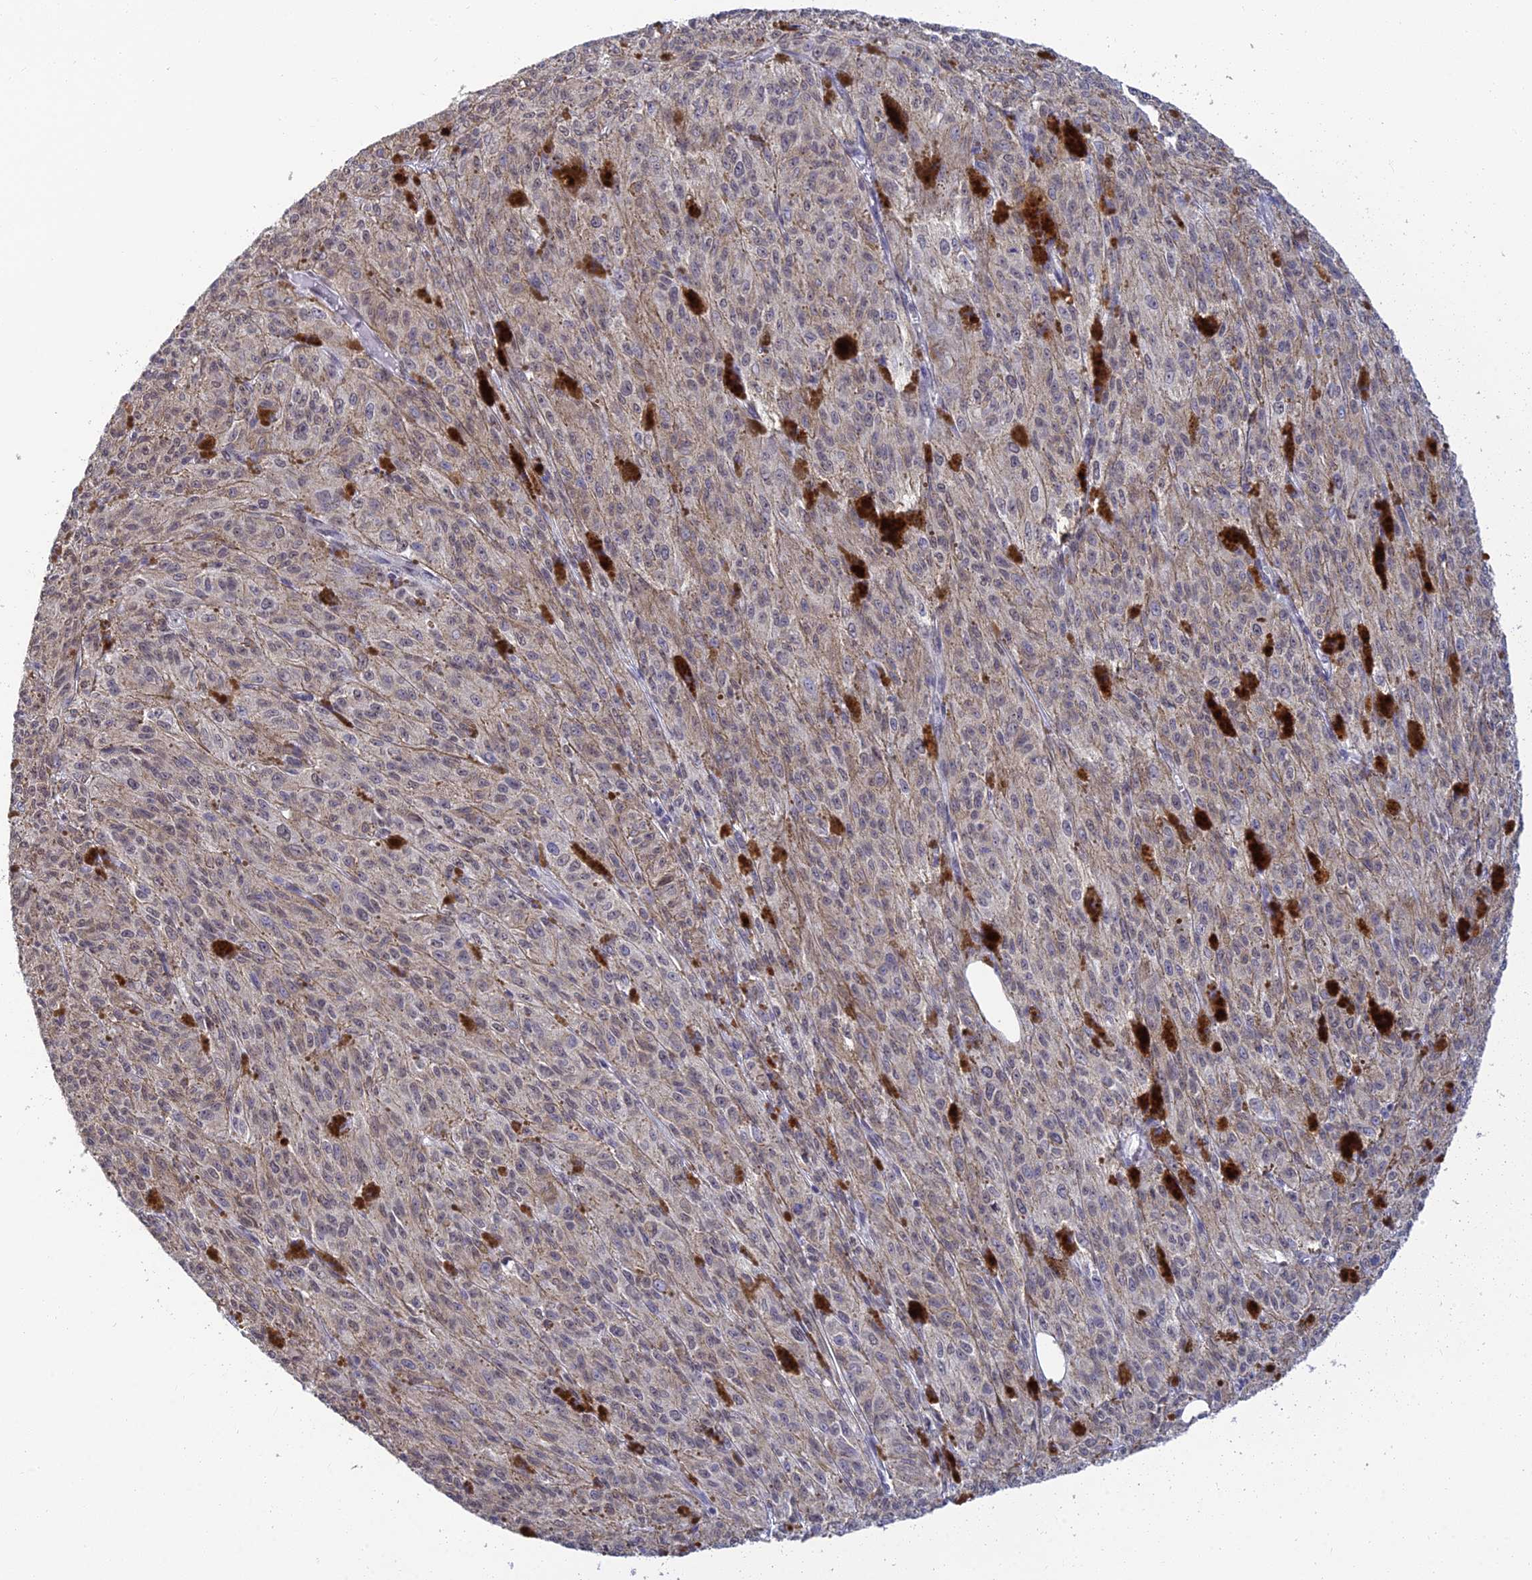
{"staining": {"intensity": "negative", "quantity": "none", "location": "none"}, "tissue": "melanoma", "cell_type": "Tumor cells", "image_type": "cancer", "snomed": [{"axis": "morphology", "description": "Malignant melanoma, NOS"}, {"axis": "topography", "description": "Skin"}], "caption": "This is an IHC photomicrograph of human malignant melanoma. There is no positivity in tumor cells.", "gene": "HOXB1", "patient": {"sex": "female", "age": 52}}